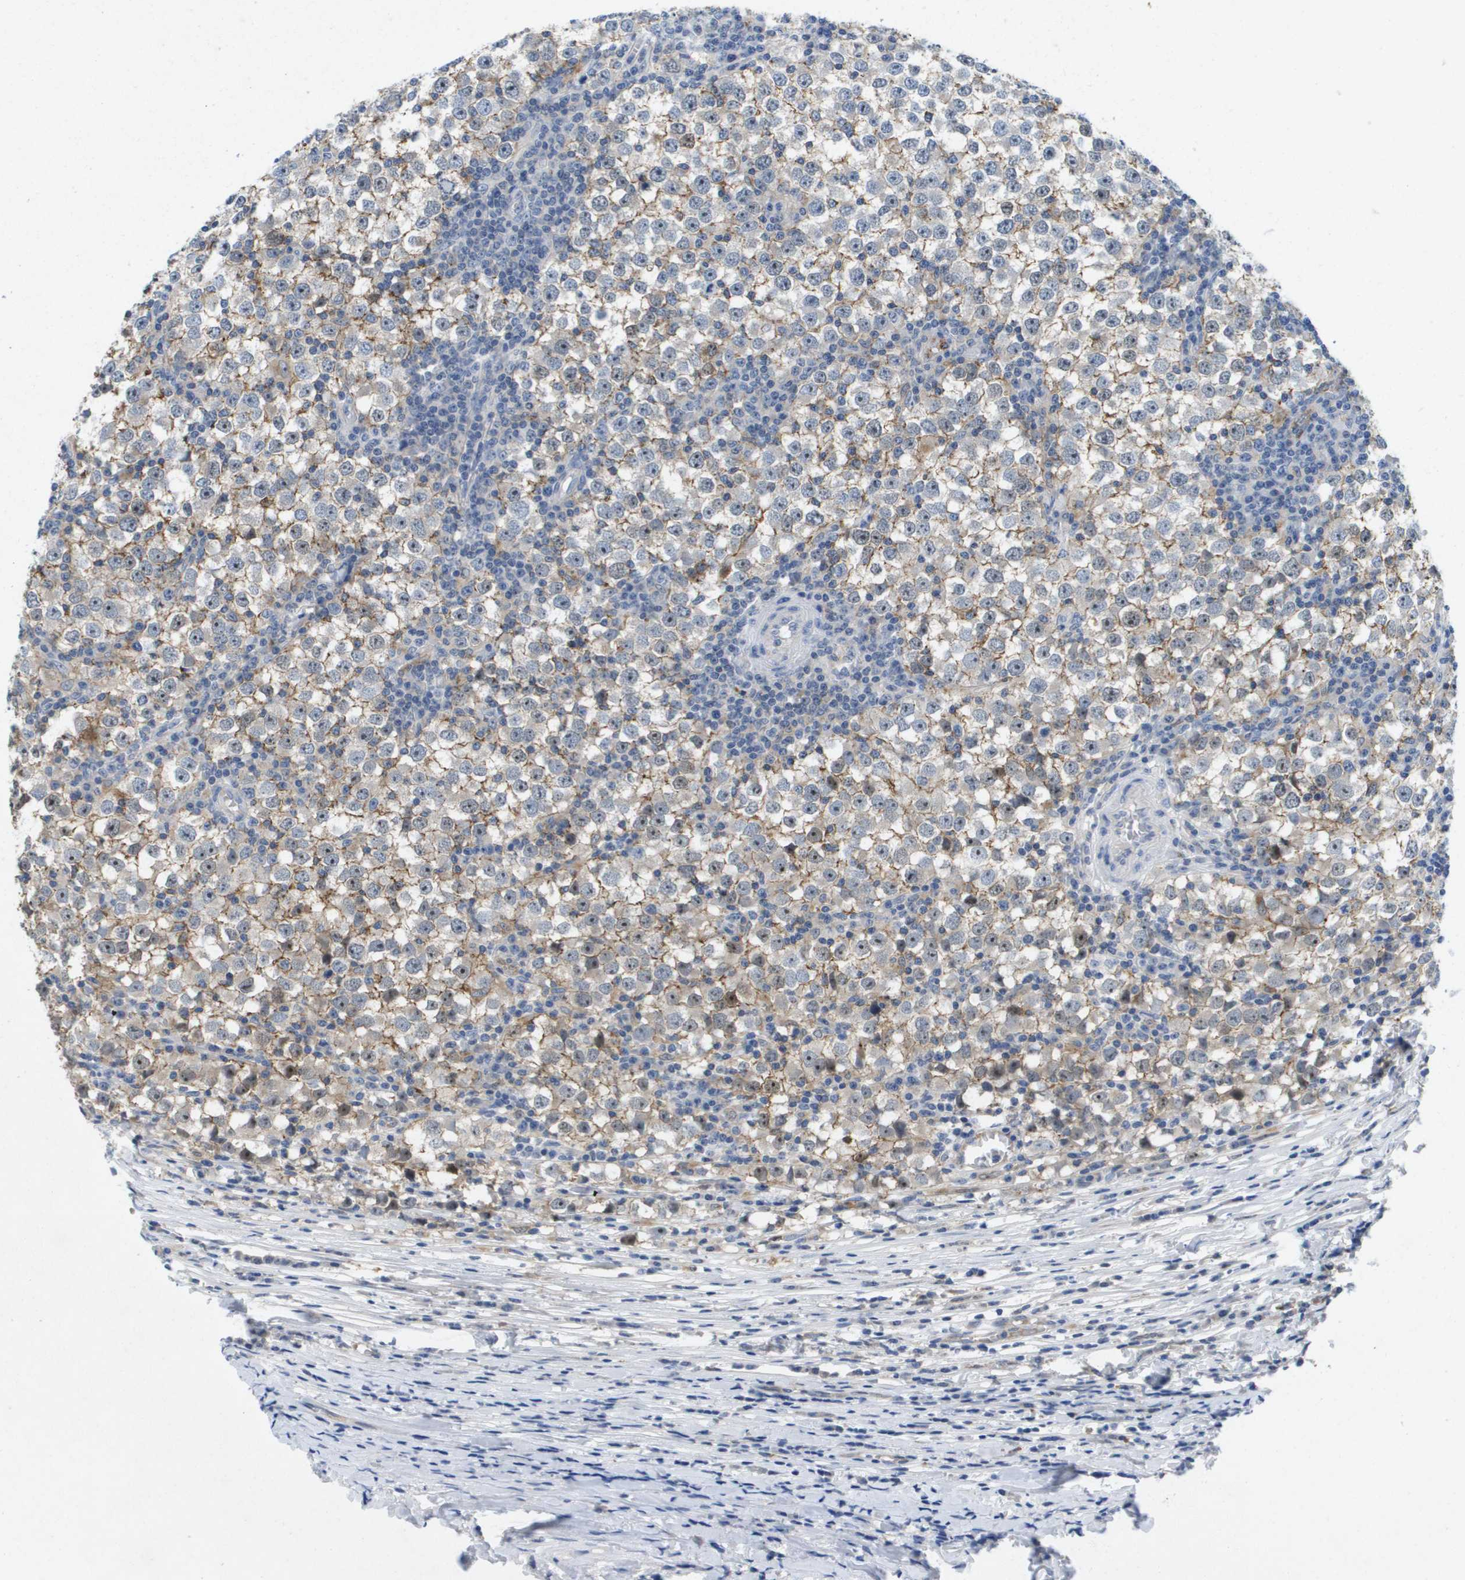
{"staining": {"intensity": "weak", "quantity": "25%-75%", "location": "cytoplasmic/membranous"}, "tissue": "testis cancer", "cell_type": "Tumor cells", "image_type": "cancer", "snomed": [{"axis": "morphology", "description": "Seminoma, NOS"}, {"axis": "topography", "description": "Testis"}], "caption": "Brown immunohistochemical staining in seminoma (testis) exhibits weak cytoplasmic/membranous expression in approximately 25%-75% of tumor cells.", "gene": "LIPG", "patient": {"sex": "male", "age": 65}}